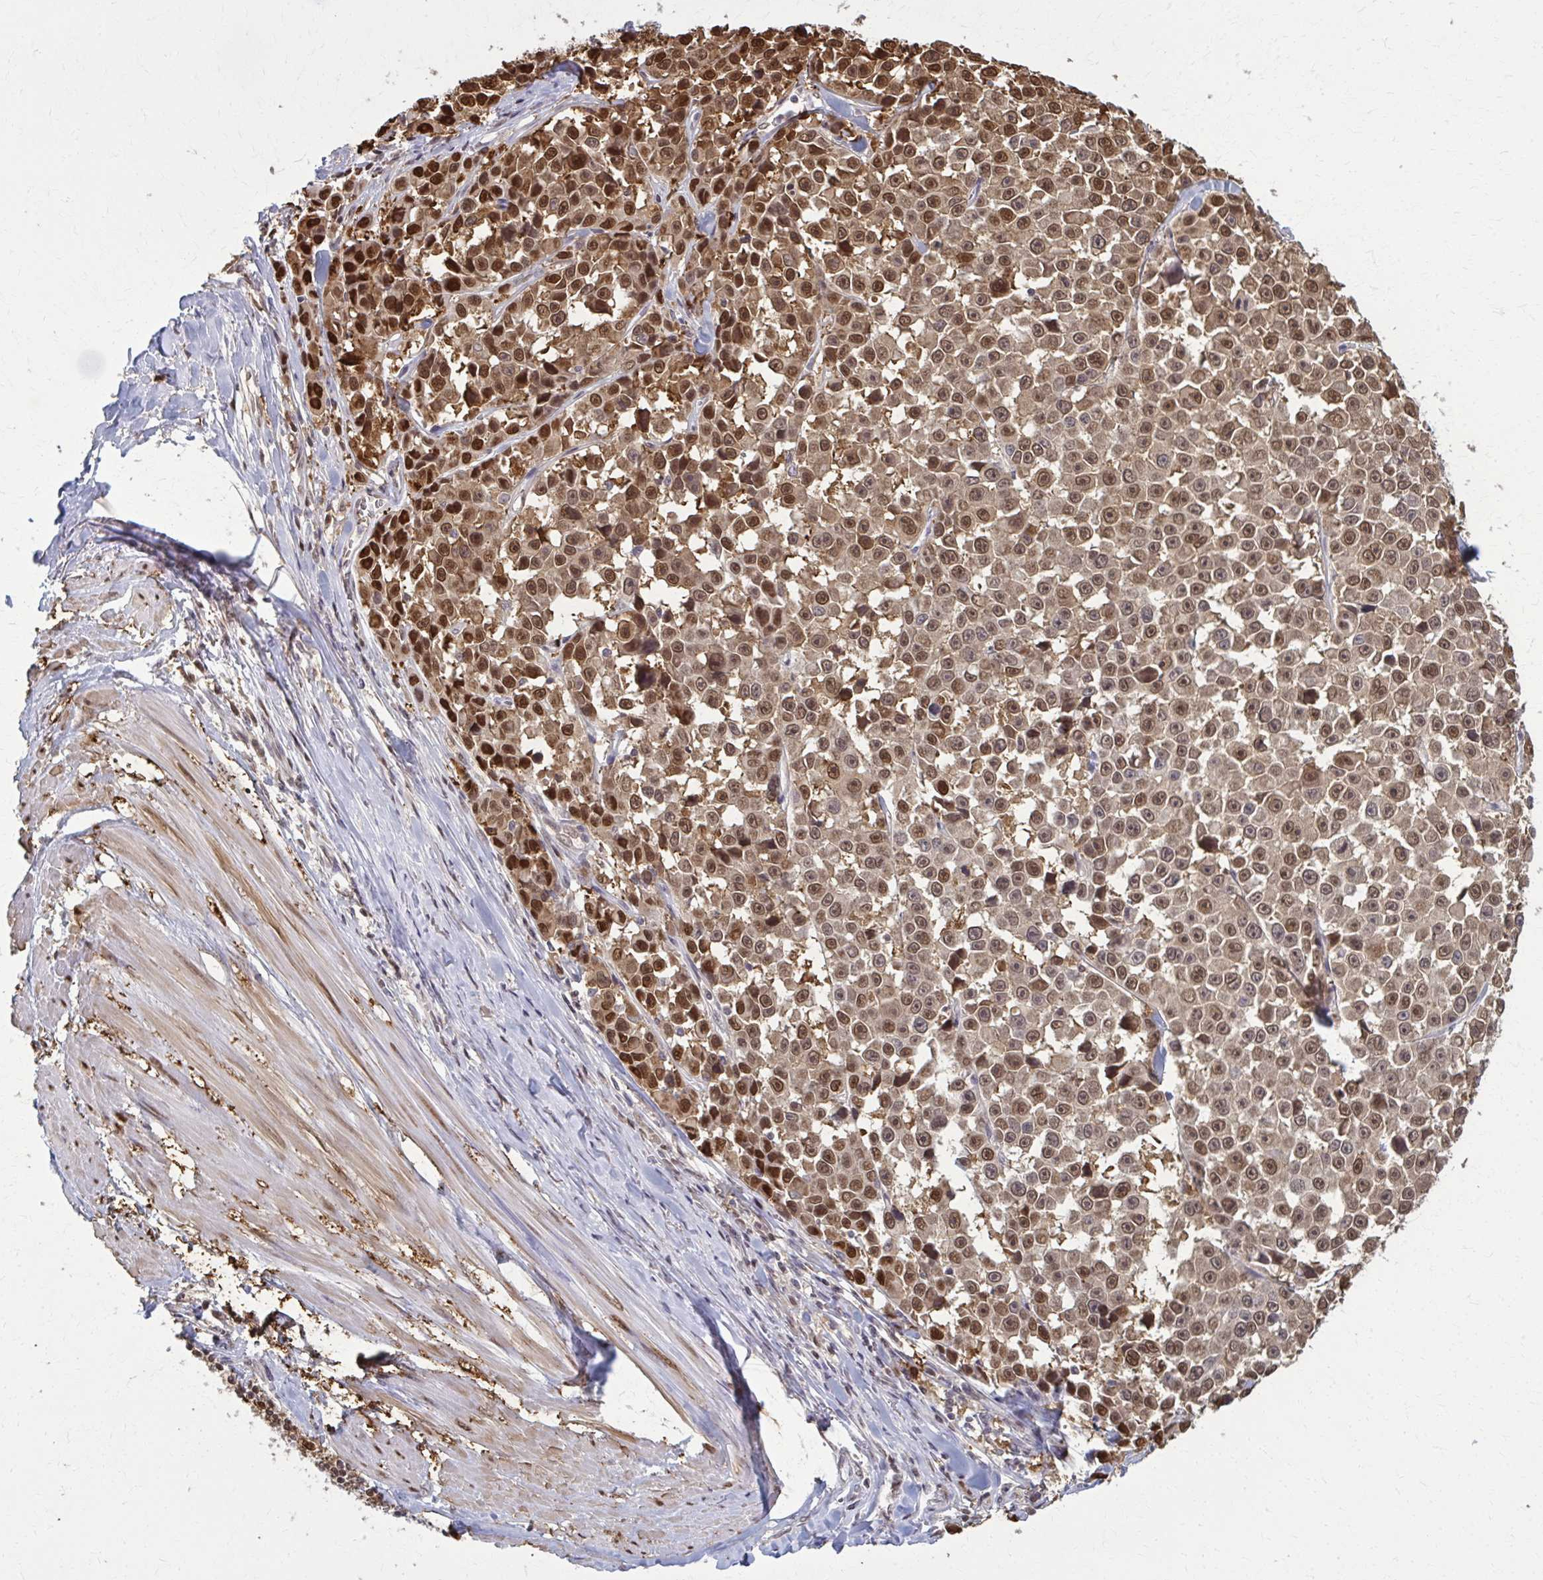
{"staining": {"intensity": "strong", "quantity": ">75%", "location": "cytoplasmic/membranous,nuclear"}, "tissue": "melanoma", "cell_type": "Tumor cells", "image_type": "cancer", "snomed": [{"axis": "morphology", "description": "Malignant melanoma, NOS"}, {"axis": "topography", "description": "Skin"}], "caption": "IHC photomicrograph of neoplastic tissue: melanoma stained using IHC exhibits high levels of strong protein expression localized specifically in the cytoplasmic/membranous and nuclear of tumor cells, appearing as a cytoplasmic/membranous and nuclear brown color.", "gene": "MDH1", "patient": {"sex": "female", "age": 66}}